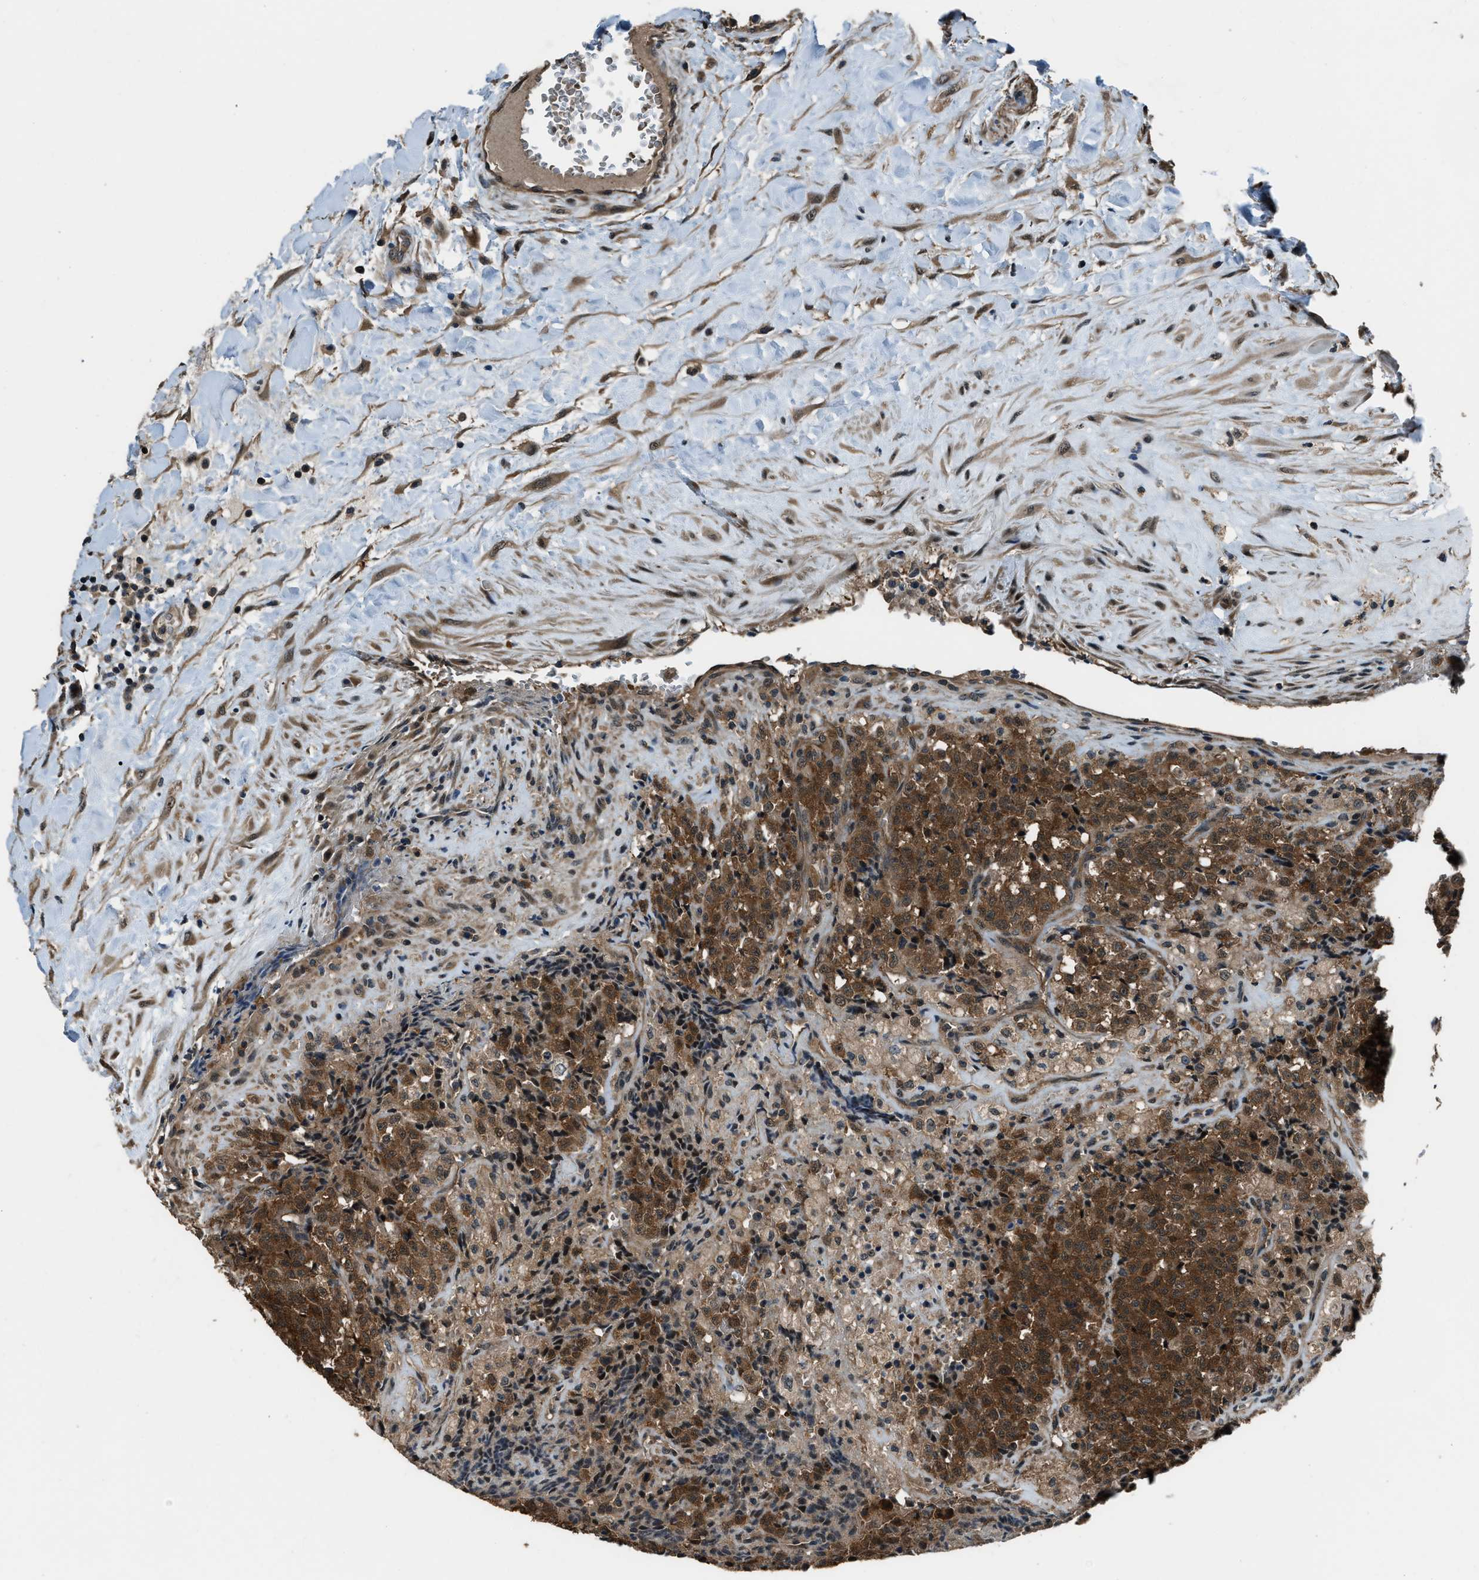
{"staining": {"intensity": "strong", "quantity": ">75%", "location": "cytoplasmic/membranous"}, "tissue": "testis cancer", "cell_type": "Tumor cells", "image_type": "cancer", "snomed": [{"axis": "morphology", "description": "Seminoma, NOS"}, {"axis": "topography", "description": "Testis"}], "caption": "This is an image of IHC staining of testis seminoma, which shows strong expression in the cytoplasmic/membranous of tumor cells.", "gene": "NUDCD3", "patient": {"sex": "male", "age": 59}}